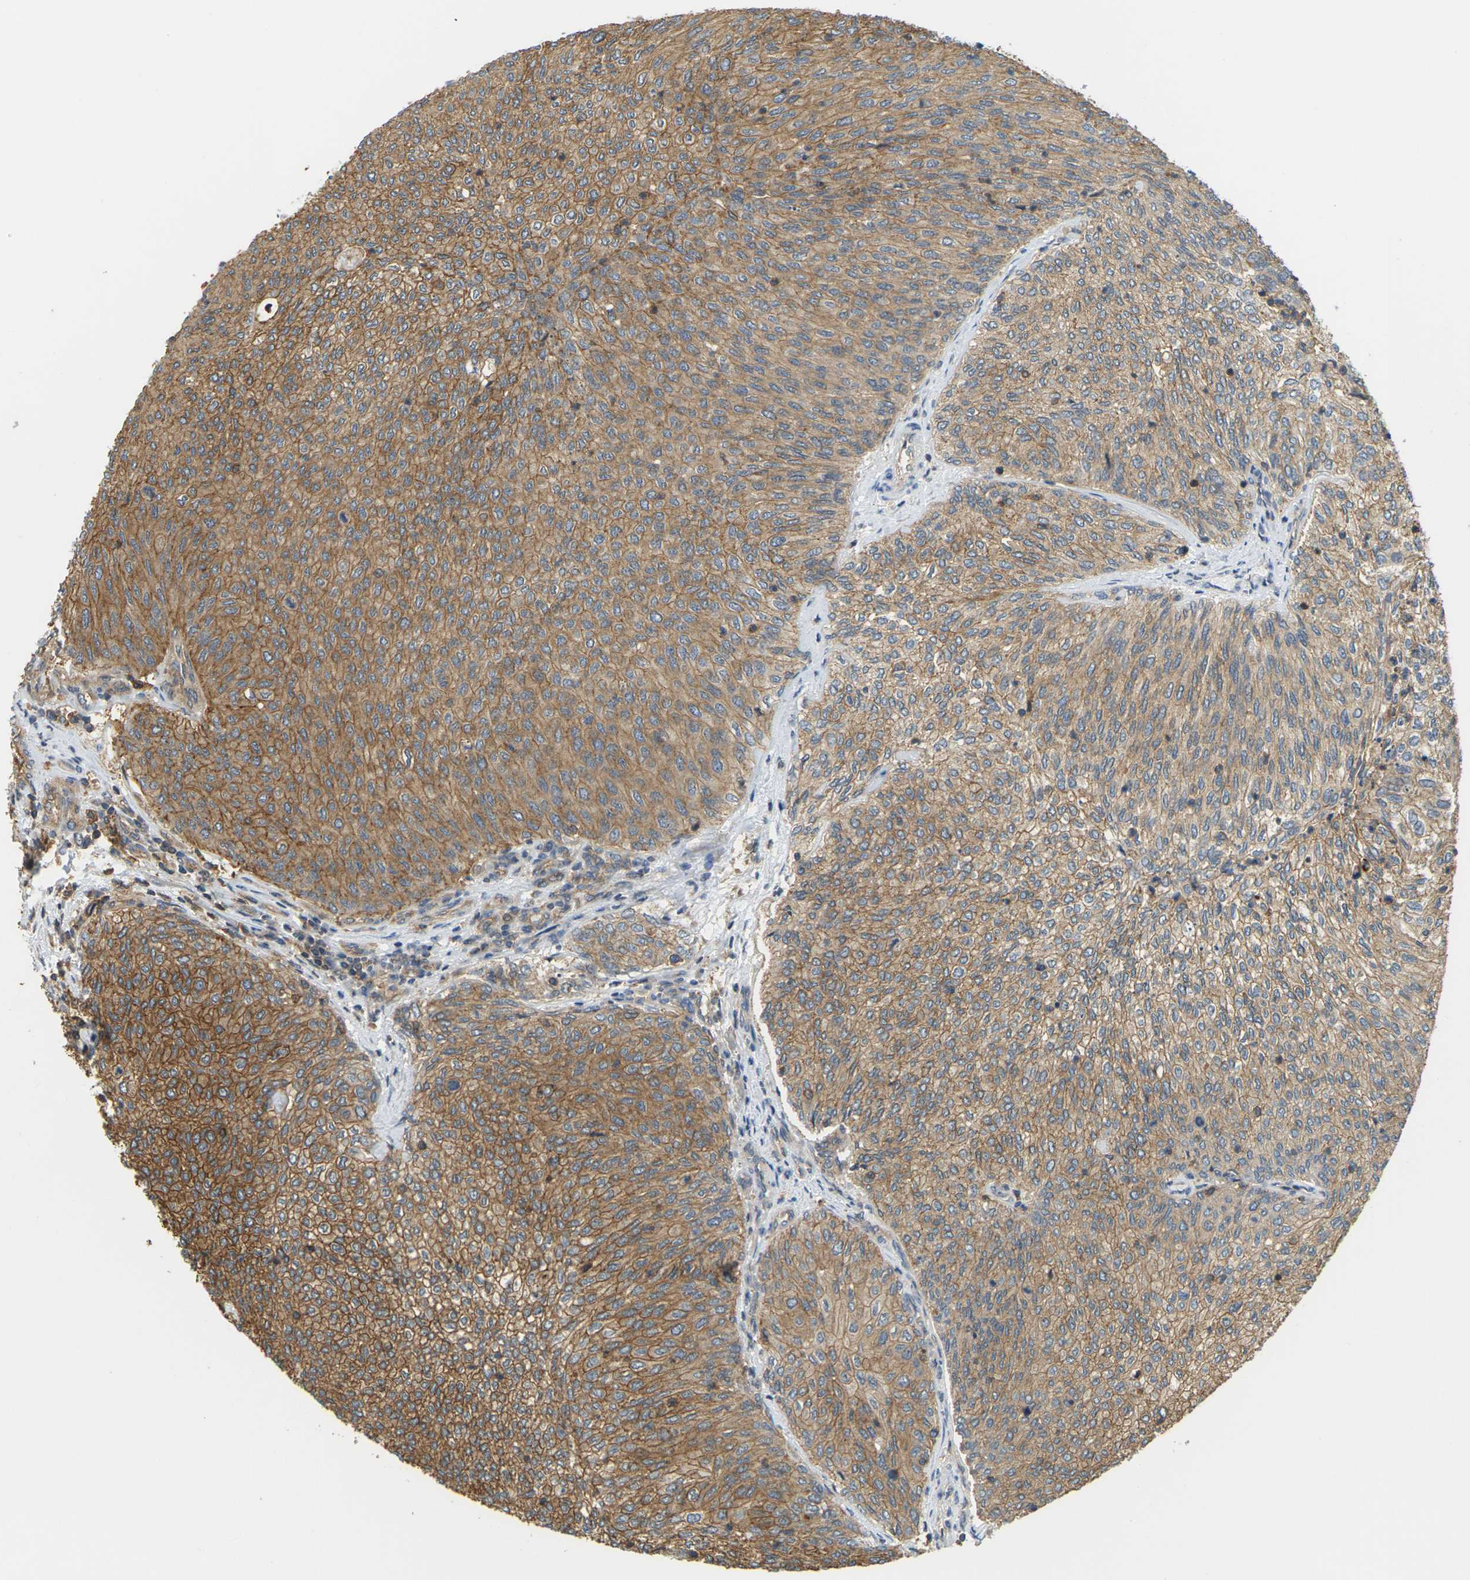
{"staining": {"intensity": "moderate", "quantity": ">75%", "location": "cytoplasmic/membranous"}, "tissue": "urothelial cancer", "cell_type": "Tumor cells", "image_type": "cancer", "snomed": [{"axis": "morphology", "description": "Urothelial carcinoma, Low grade"}, {"axis": "topography", "description": "Urinary bladder"}], "caption": "A brown stain highlights moderate cytoplasmic/membranous expression of a protein in human urothelial carcinoma (low-grade) tumor cells.", "gene": "IQGAP1", "patient": {"sex": "female", "age": 79}}